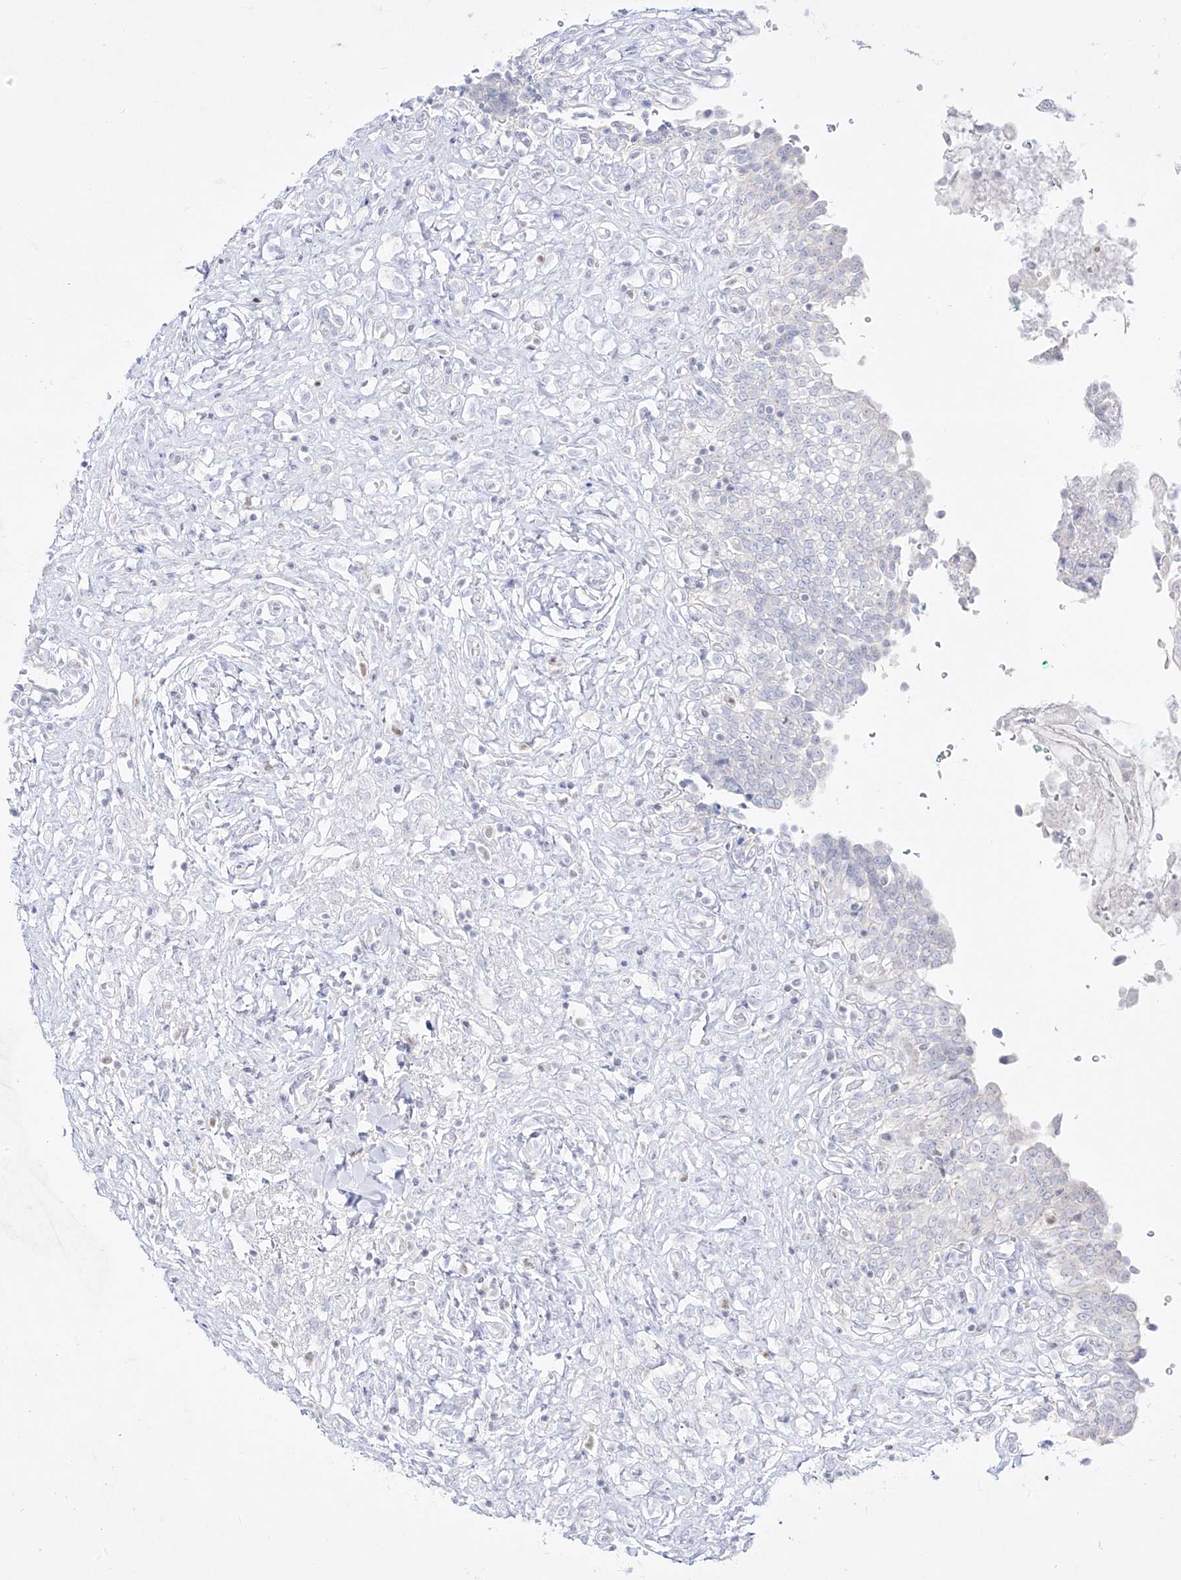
{"staining": {"intensity": "negative", "quantity": "none", "location": "none"}, "tissue": "urinary bladder", "cell_type": "Urothelial cells", "image_type": "normal", "snomed": [{"axis": "morphology", "description": "Urothelial carcinoma, High grade"}, {"axis": "topography", "description": "Urinary bladder"}], "caption": "Urothelial cells show no significant expression in benign urinary bladder. (DAB immunohistochemistry with hematoxylin counter stain).", "gene": "DMKN", "patient": {"sex": "male", "age": 46}}